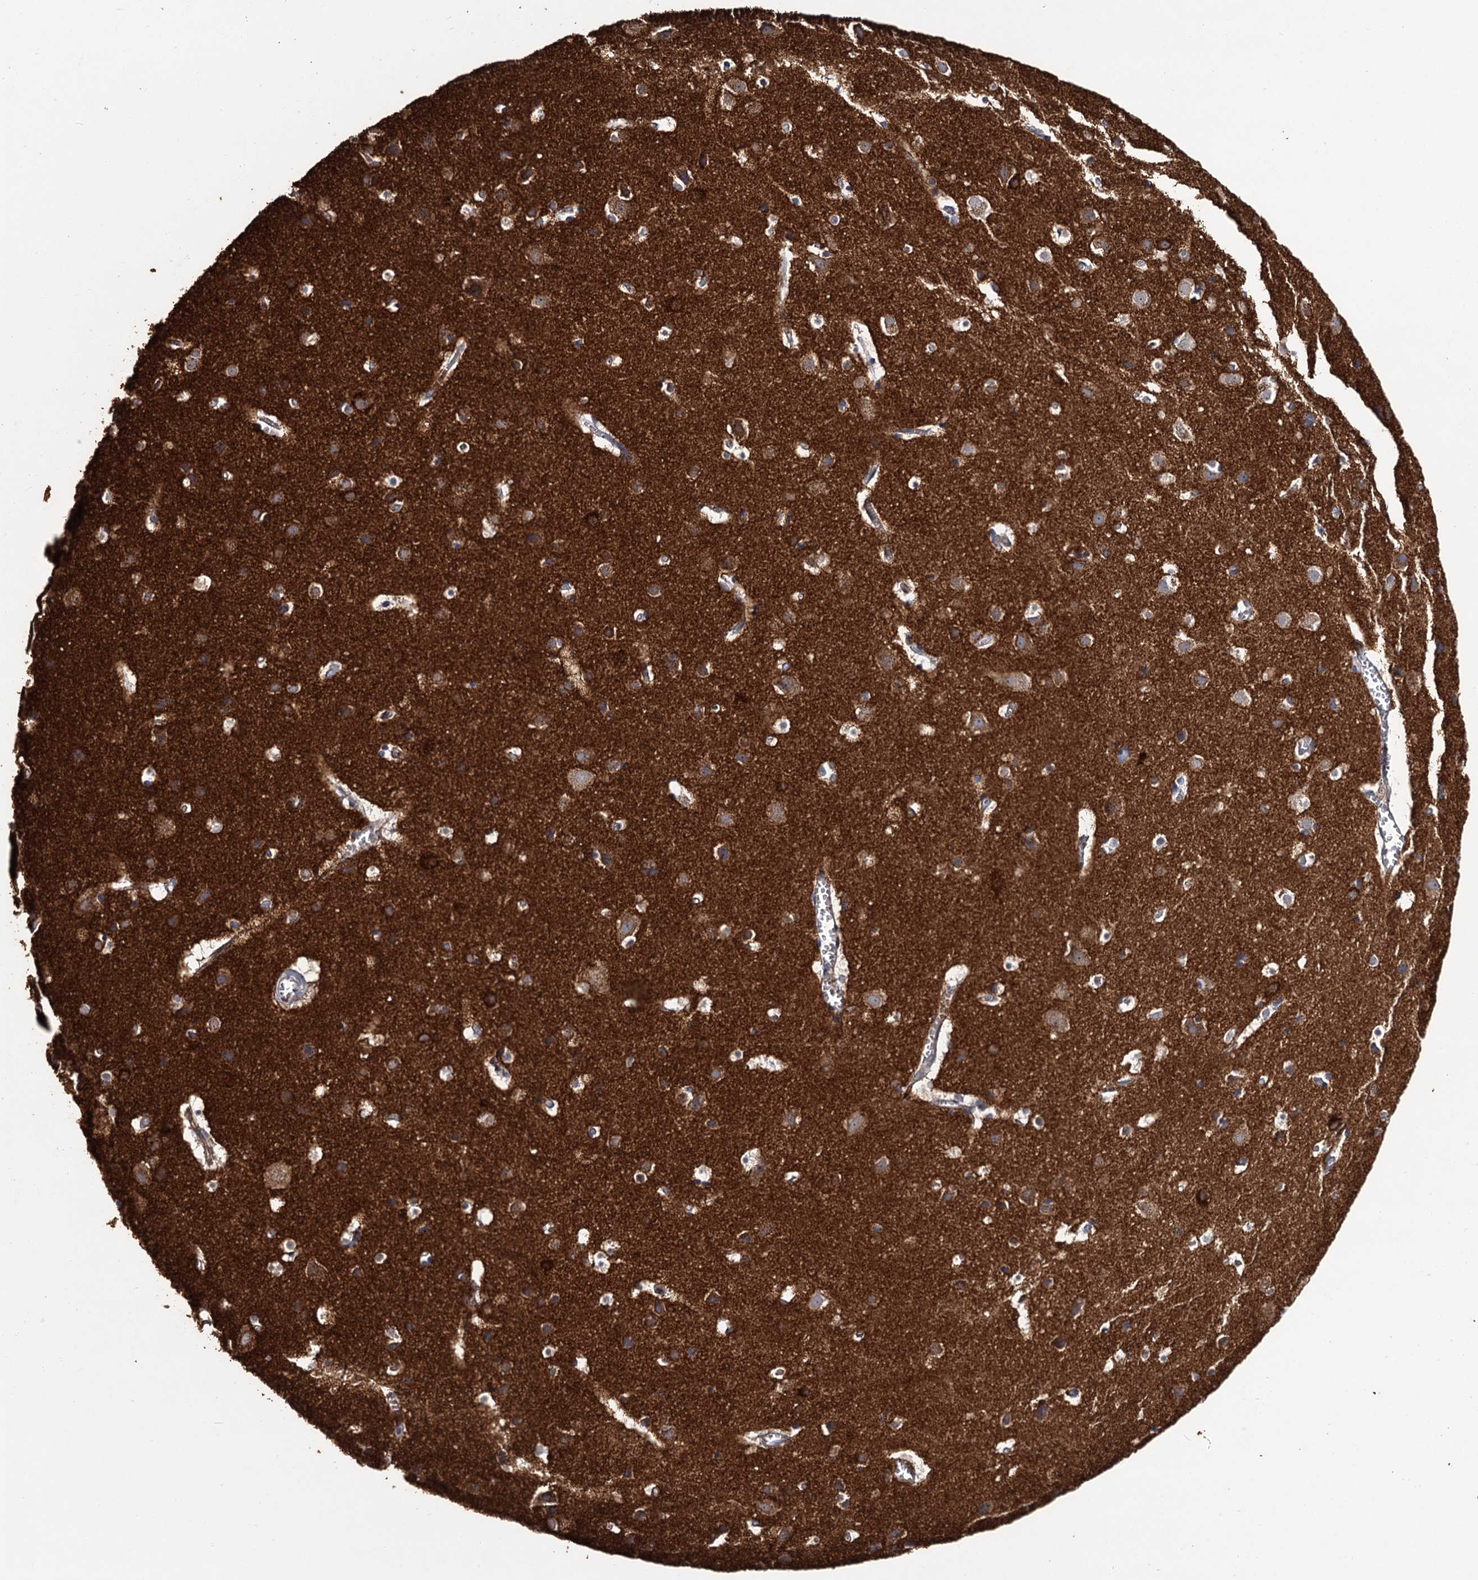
{"staining": {"intensity": "negative", "quantity": "none", "location": "none"}, "tissue": "cerebral cortex", "cell_type": "Endothelial cells", "image_type": "normal", "snomed": [{"axis": "morphology", "description": "Normal tissue, NOS"}, {"axis": "topography", "description": "Cerebral cortex"}], "caption": "Photomicrograph shows no significant protein positivity in endothelial cells of unremarkable cerebral cortex.", "gene": "SNCB", "patient": {"sex": "male", "age": 54}}